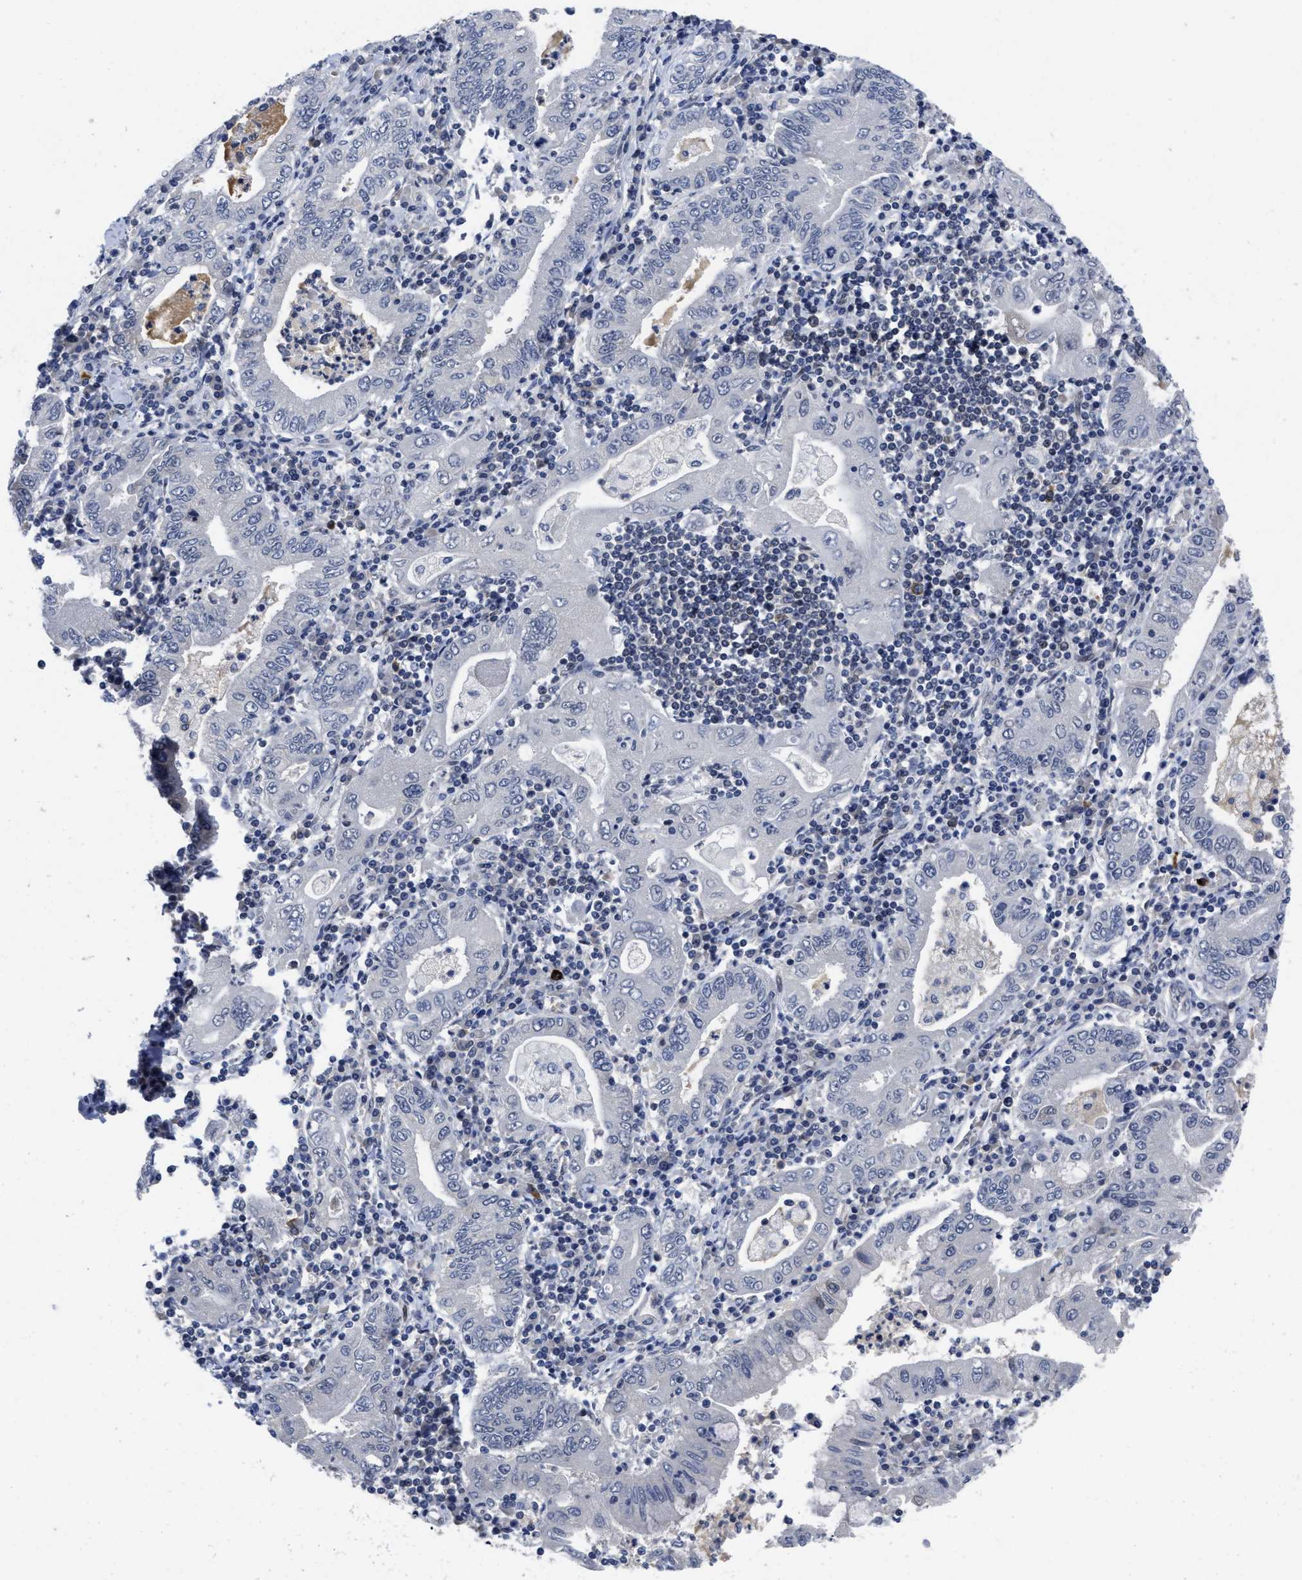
{"staining": {"intensity": "negative", "quantity": "none", "location": "none"}, "tissue": "stomach cancer", "cell_type": "Tumor cells", "image_type": "cancer", "snomed": [{"axis": "morphology", "description": "Normal tissue, NOS"}, {"axis": "morphology", "description": "Adenocarcinoma, NOS"}, {"axis": "topography", "description": "Esophagus"}, {"axis": "topography", "description": "Stomach, upper"}, {"axis": "topography", "description": "Peripheral nerve tissue"}], "caption": "A photomicrograph of human stomach adenocarcinoma is negative for staining in tumor cells.", "gene": "HIF1A", "patient": {"sex": "male", "age": 62}}